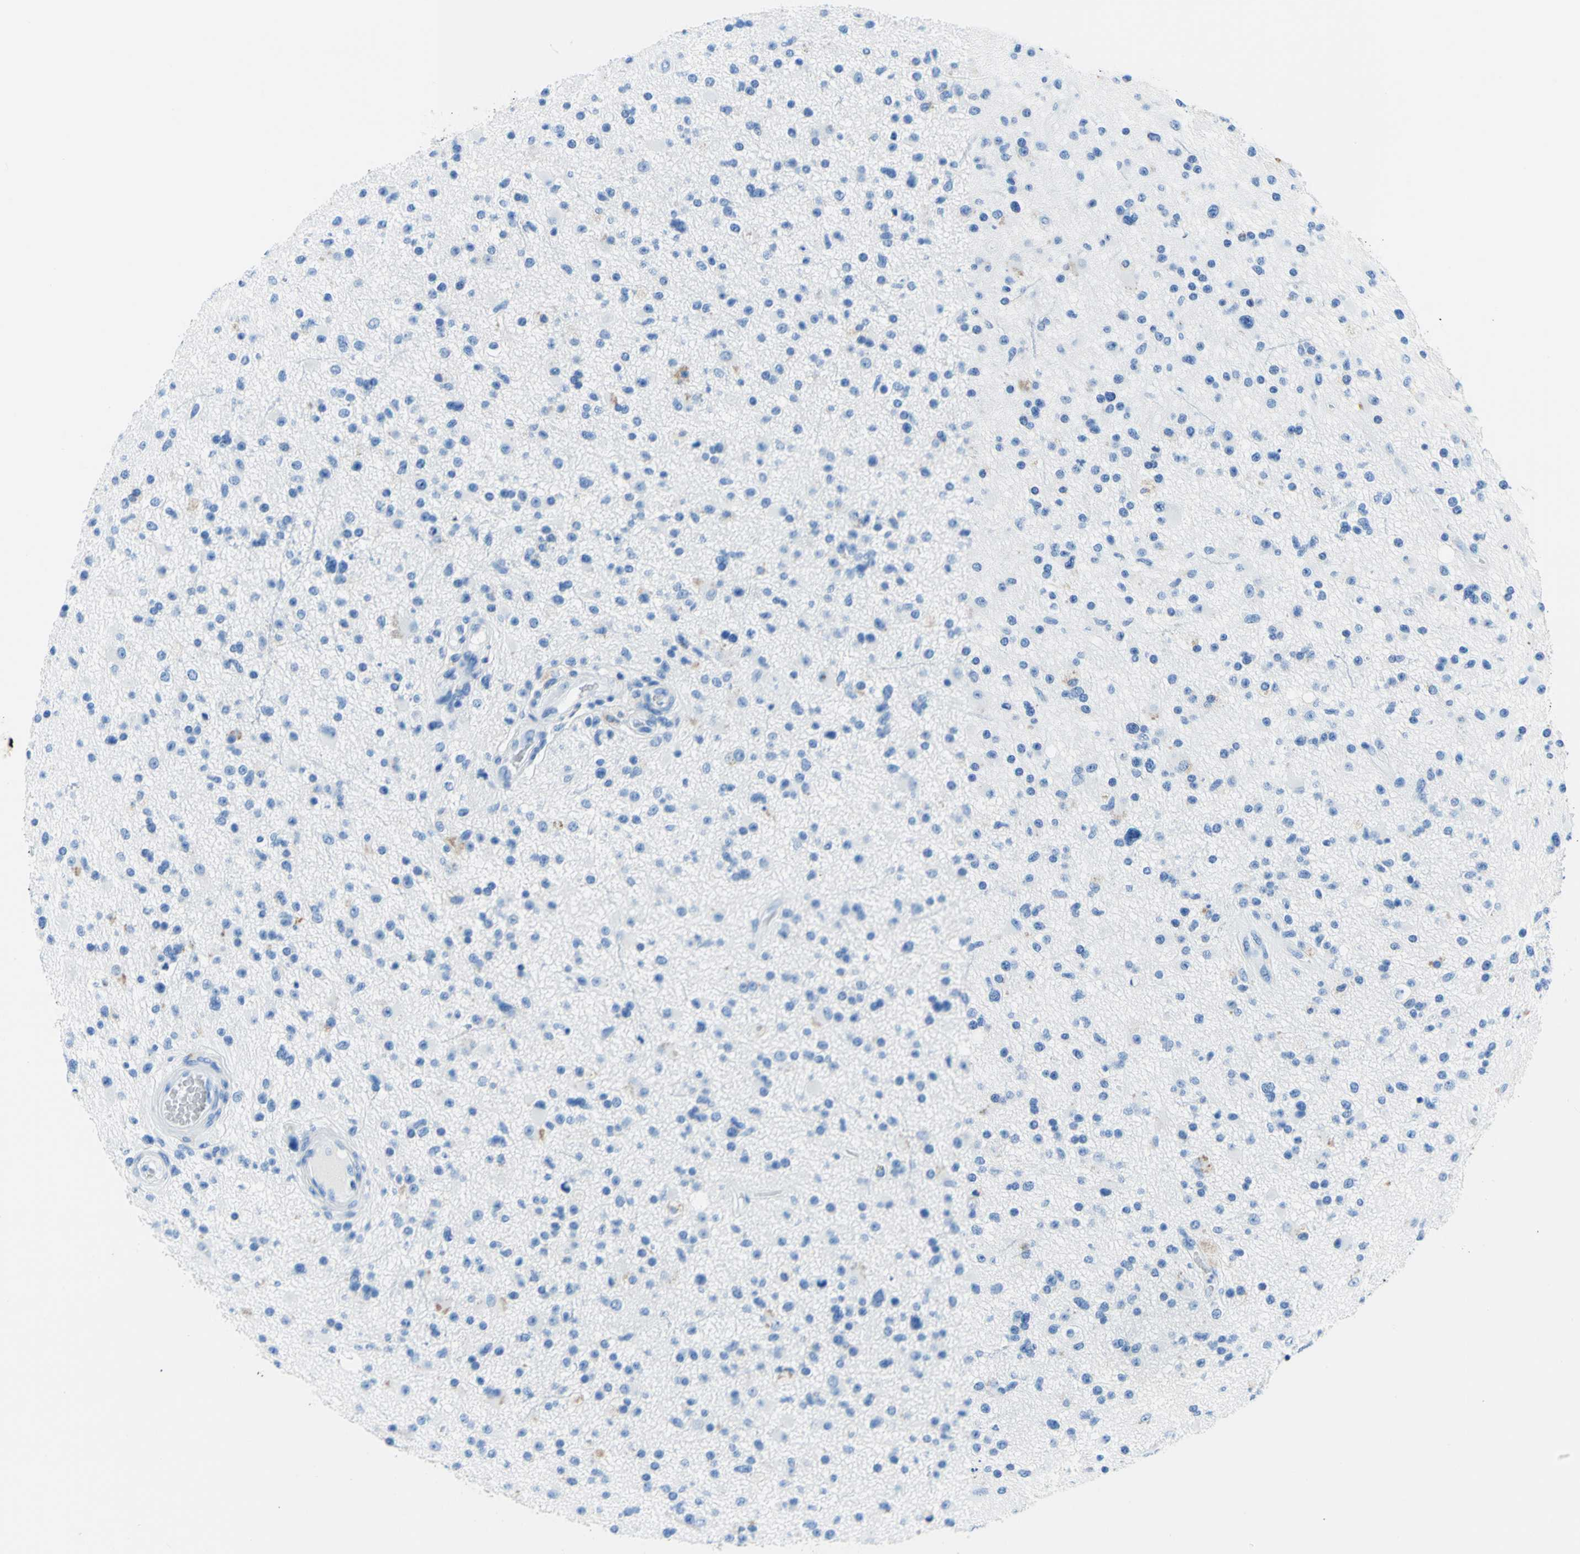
{"staining": {"intensity": "negative", "quantity": "none", "location": "none"}, "tissue": "glioma", "cell_type": "Tumor cells", "image_type": "cancer", "snomed": [{"axis": "morphology", "description": "Glioma, malignant, High grade"}, {"axis": "topography", "description": "Brain"}], "caption": "Tumor cells are negative for protein expression in human malignant glioma (high-grade).", "gene": "MYH2", "patient": {"sex": "male", "age": 33}}